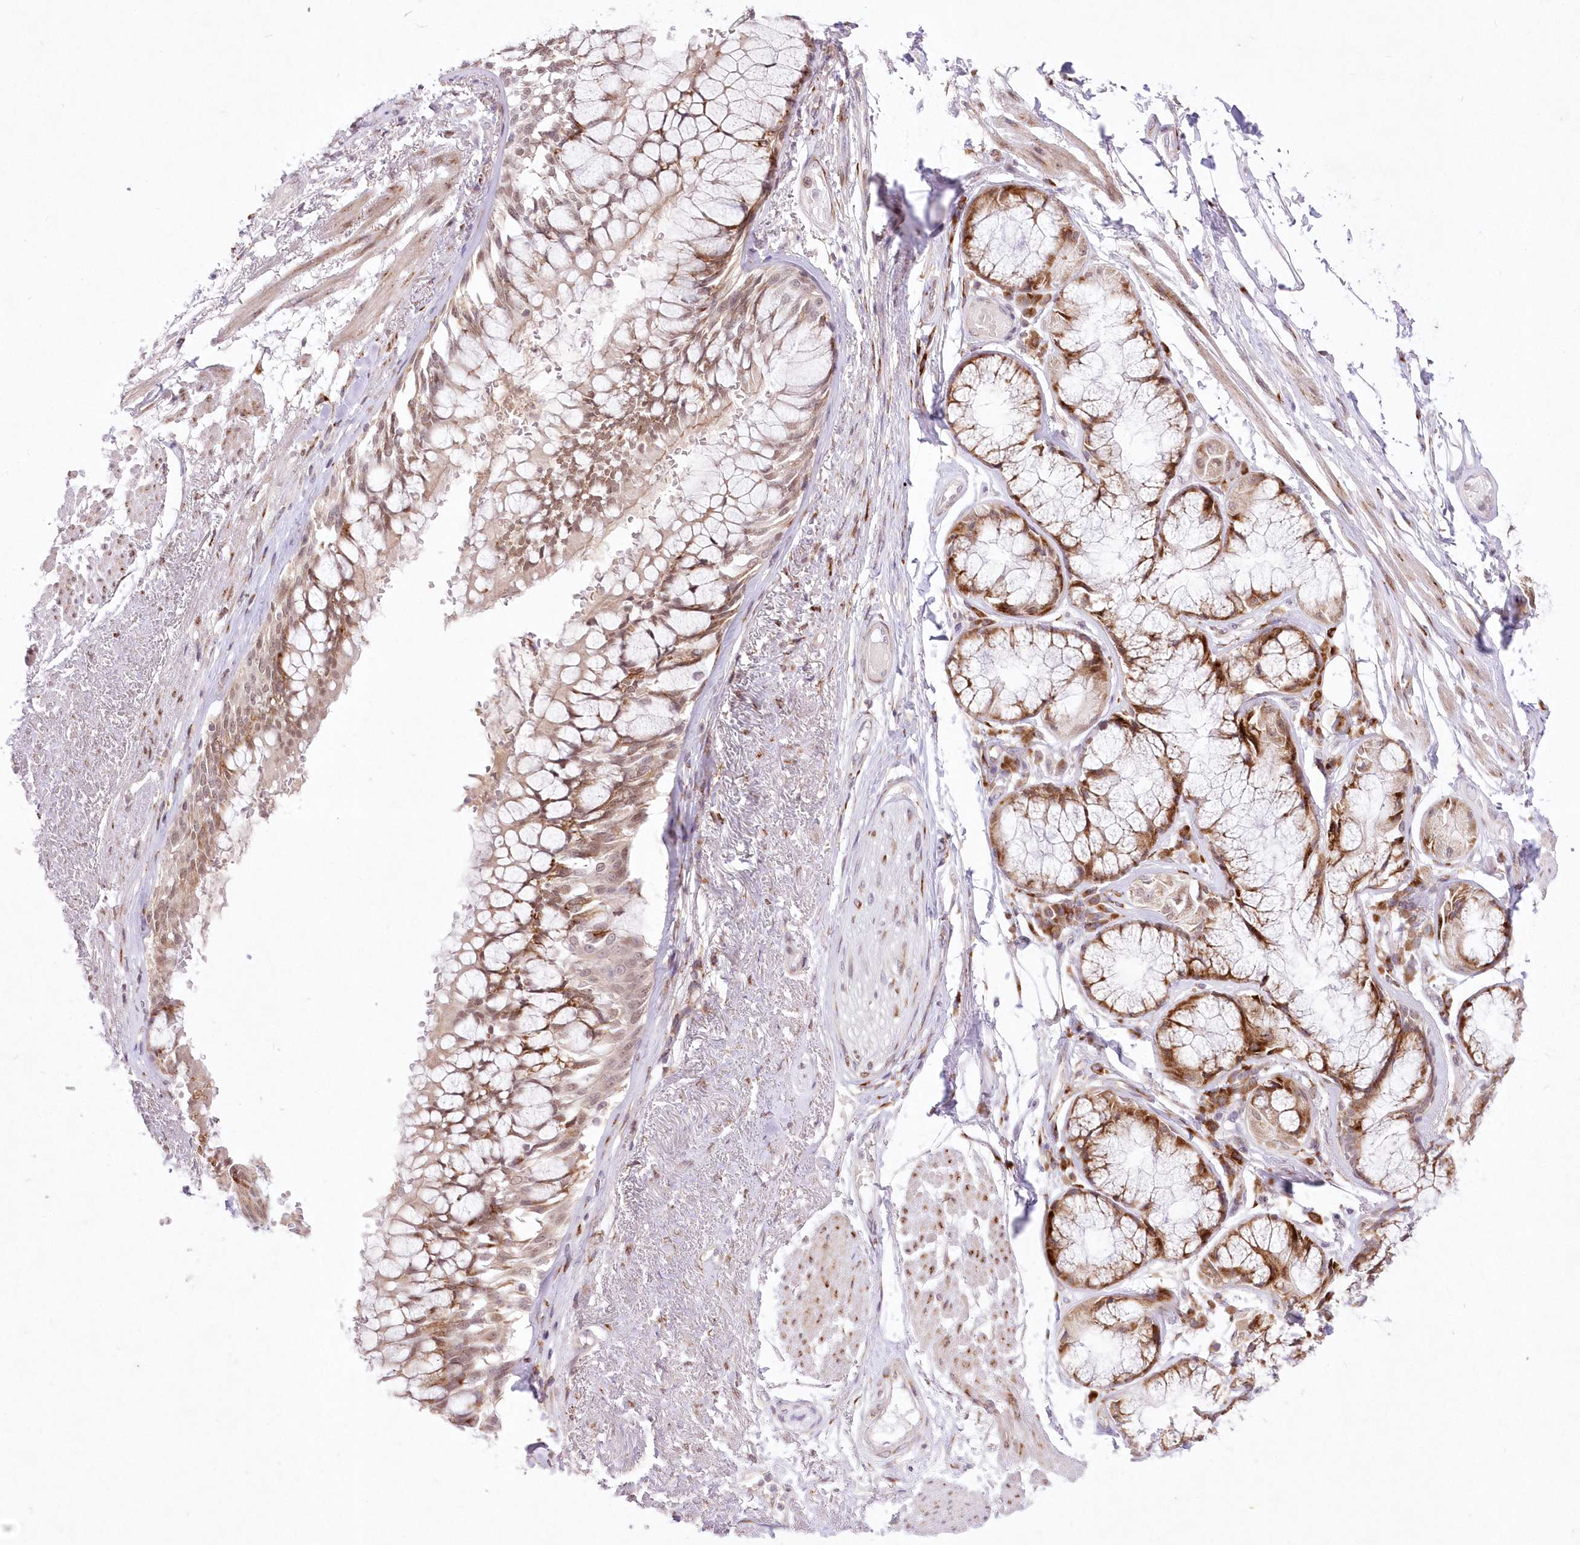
{"staining": {"intensity": "negative", "quantity": "none", "location": "none"}, "tissue": "adipose tissue", "cell_type": "Adipocytes", "image_type": "normal", "snomed": [{"axis": "morphology", "description": "Normal tissue, NOS"}, {"axis": "topography", "description": "Bronchus"}], "caption": "Immunohistochemistry image of normal adipose tissue: human adipose tissue stained with DAB (3,3'-diaminobenzidine) shows no significant protein positivity in adipocytes. Brightfield microscopy of immunohistochemistry stained with DAB (brown) and hematoxylin (blue), captured at high magnification.", "gene": "LDB1", "patient": {"sex": "male", "age": 66}}